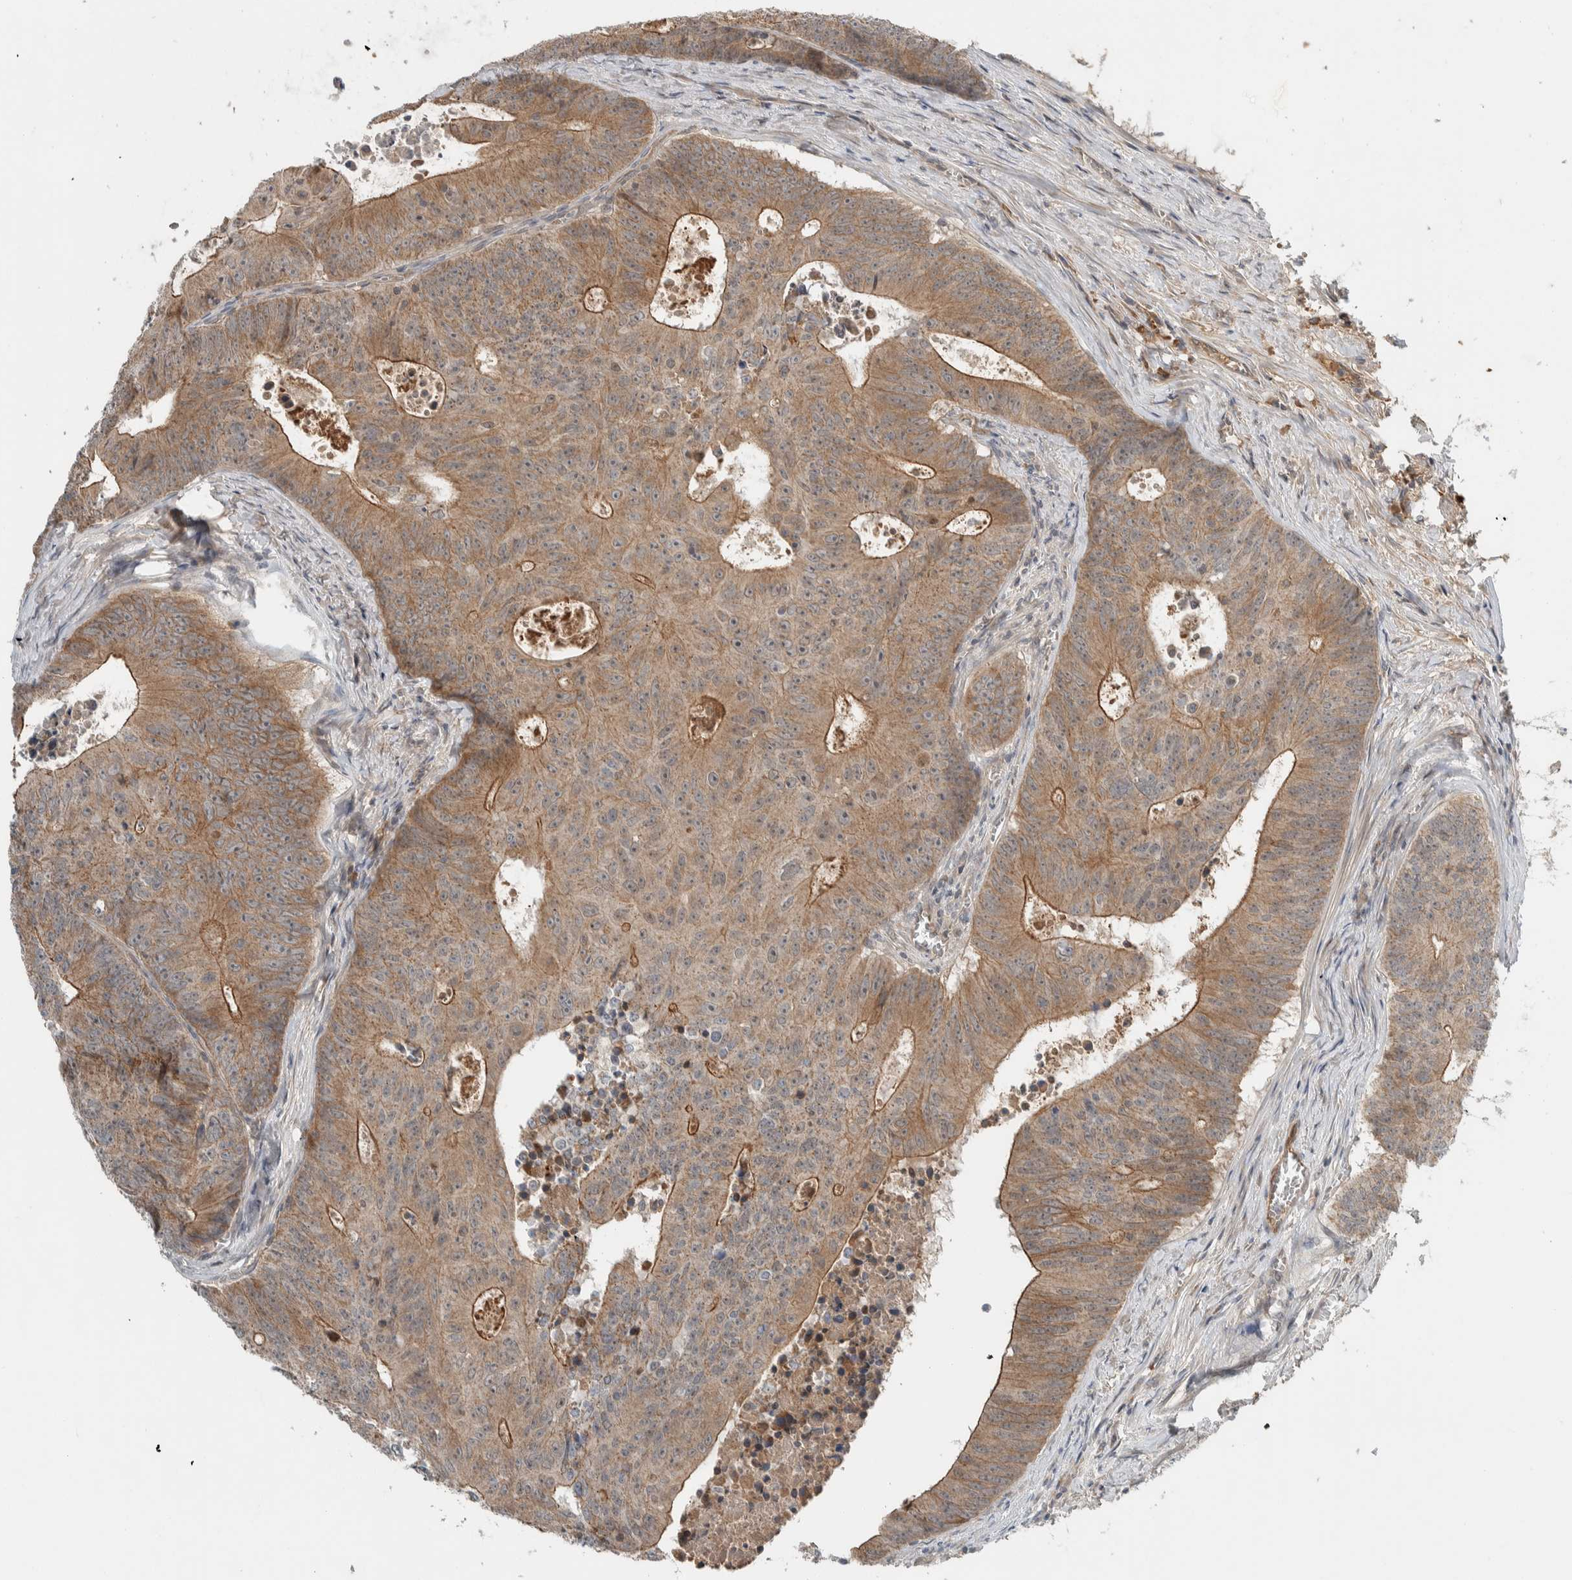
{"staining": {"intensity": "moderate", "quantity": ">75%", "location": "cytoplasmic/membranous"}, "tissue": "colorectal cancer", "cell_type": "Tumor cells", "image_type": "cancer", "snomed": [{"axis": "morphology", "description": "Adenocarcinoma, NOS"}, {"axis": "topography", "description": "Colon"}], "caption": "Immunohistochemistry (DAB (3,3'-diaminobenzidine)) staining of human colorectal cancer (adenocarcinoma) shows moderate cytoplasmic/membranous protein positivity in about >75% of tumor cells.", "gene": "ARMC7", "patient": {"sex": "male", "age": 87}}